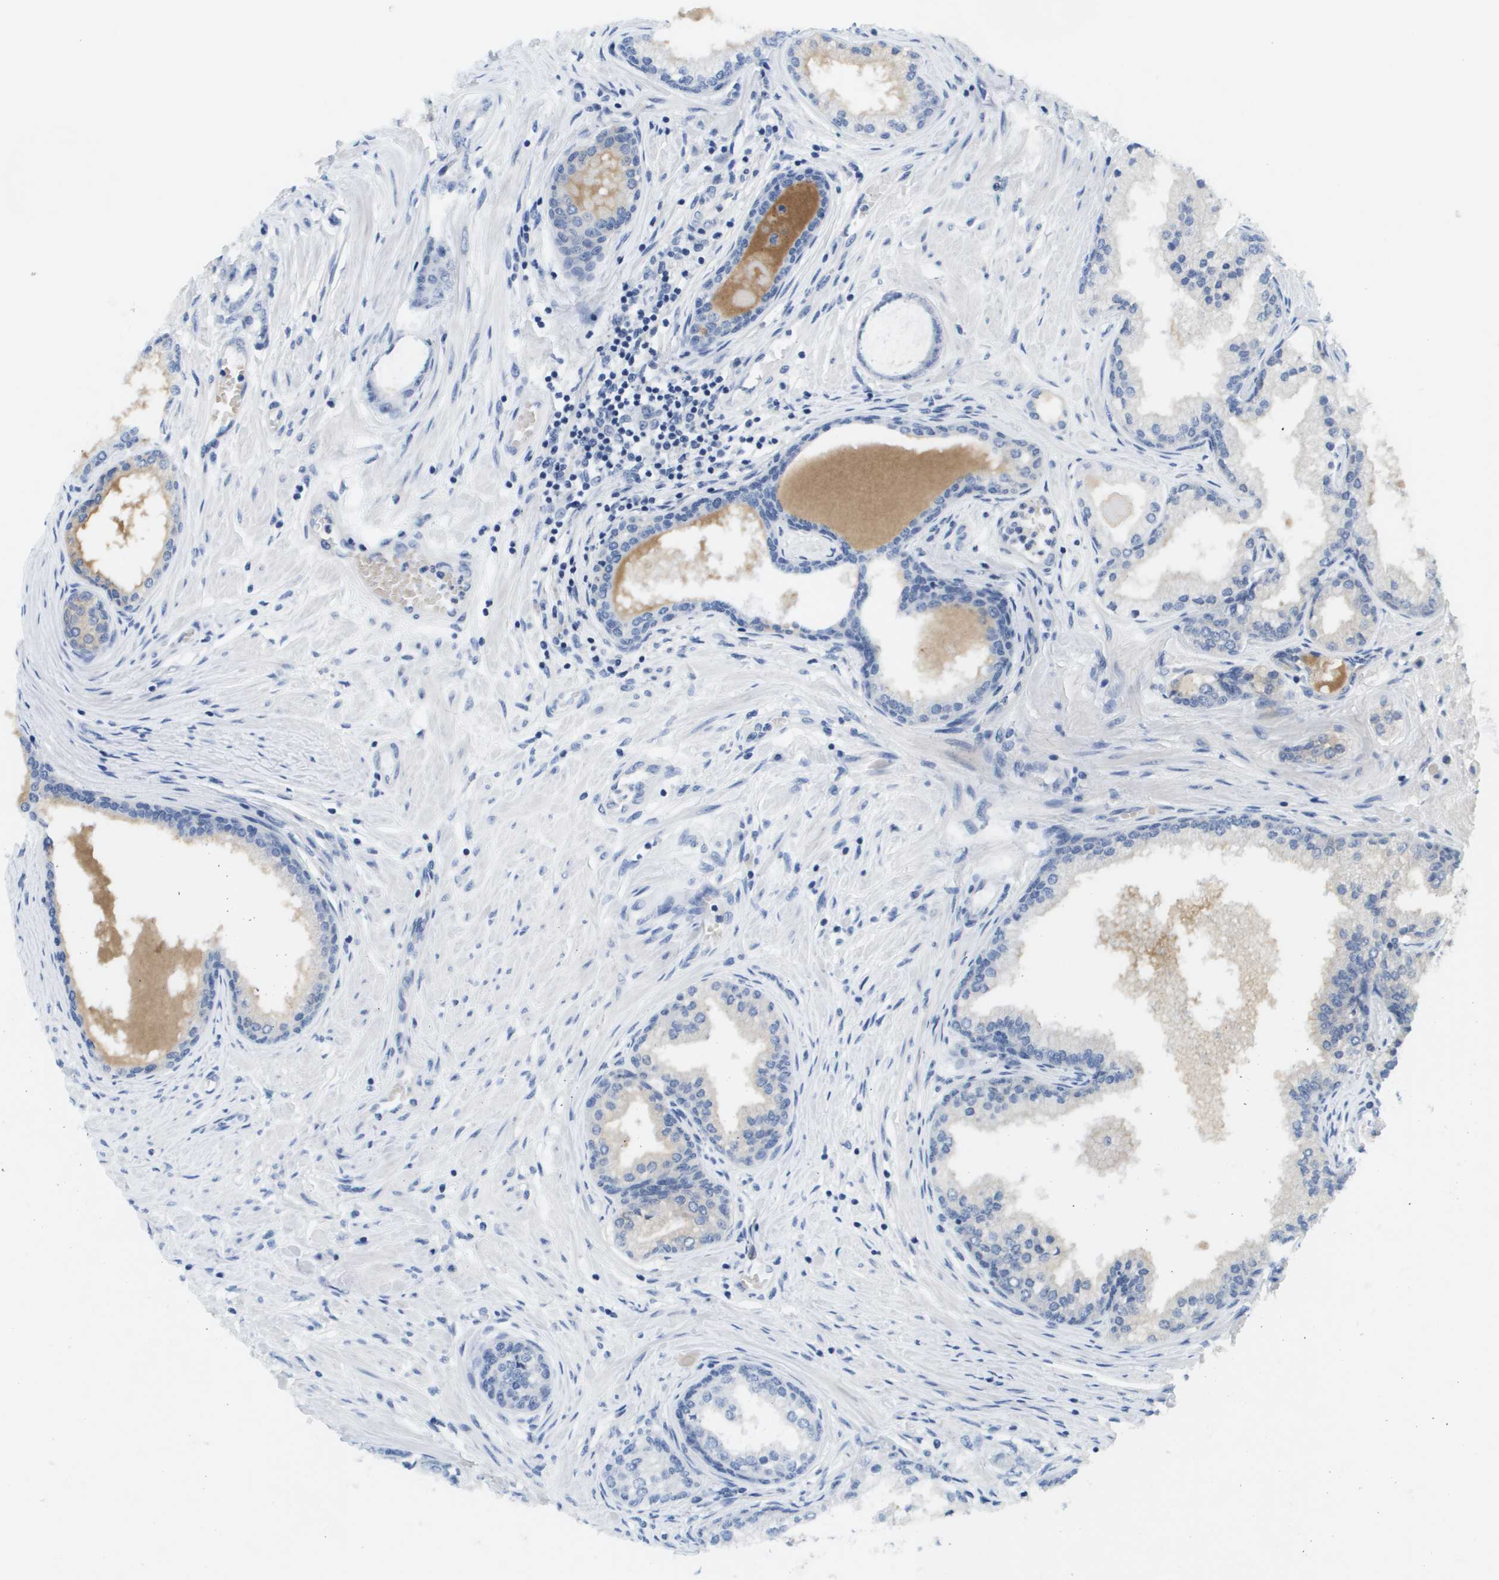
{"staining": {"intensity": "negative", "quantity": "none", "location": "none"}, "tissue": "prostate cancer", "cell_type": "Tumor cells", "image_type": "cancer", "snomed": [{"axis": "morphology", "description": "Adenocarcinoma, Low grade"}, {"axis": "topography", "description": "Prostate"}], "caption": "Tumor cells show no significant staining in prostate cancer. (DAB (3,3'-diaminobenzidine) immunohistochemistry visualized using brightfield microscopy, high magnification).", "gene": "LIPG", "patient": {"sex": "male", "age": 63}}